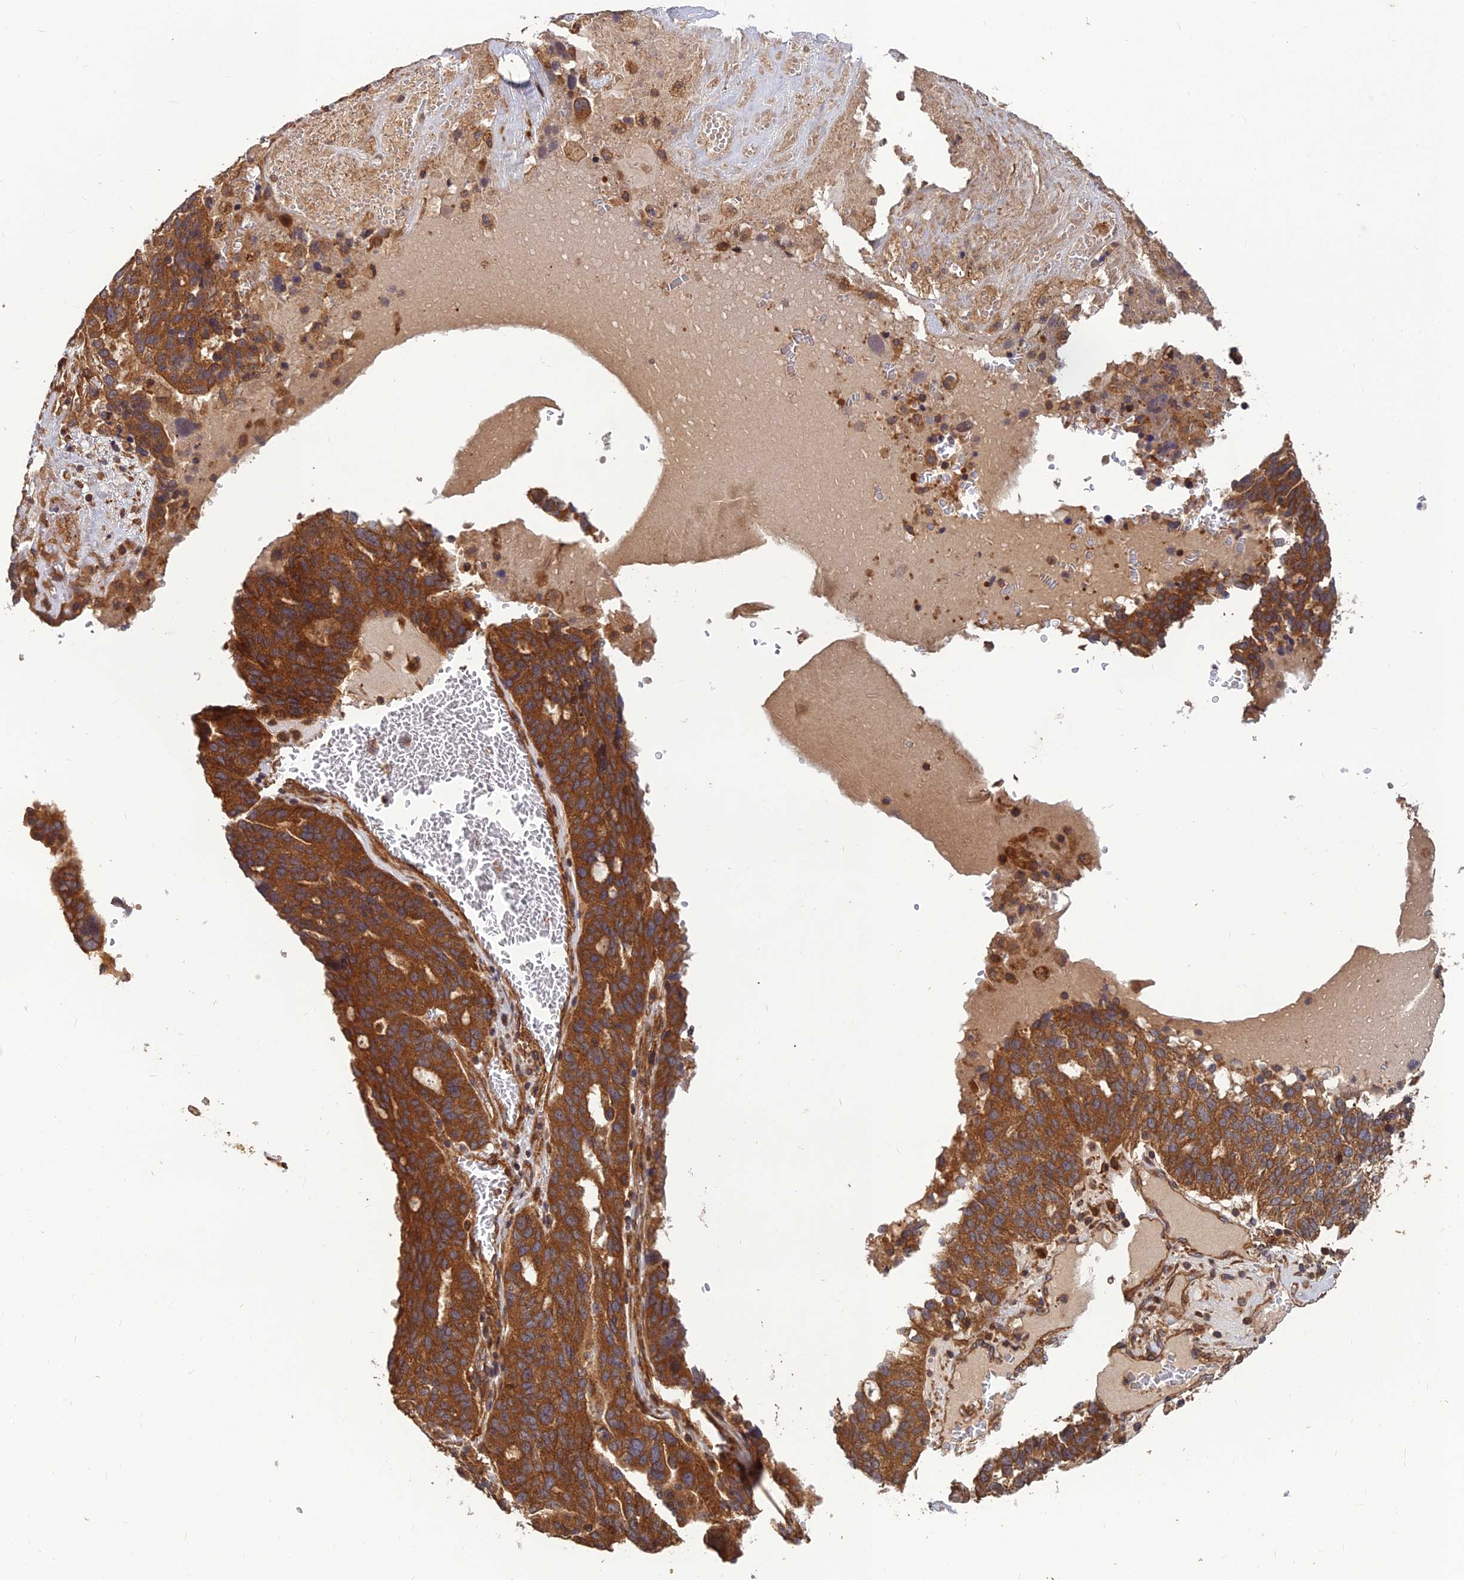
{"staining": {"intensity": "strong", "quantity": ">75%", "location": "cytoplasmic/membranous"}, "tissue": "ovarian cancer", "cell_type": "Tumor cells", "image_type": "cancer", "snomed": [{"axis": "morphology", "description": "Cystadenocarcinoma, serous, NOS"}, {"axis": "topography", "description": "Ovary"}], "caption": "Immunohistochemical staining of human ovarian cancer demonstrates high levels of strong cytoplasmic/membranous protein staining in approximately >75% of tumor cells.", "gene": "RELCH", "patient": {"sex": "female", "age": 59}}